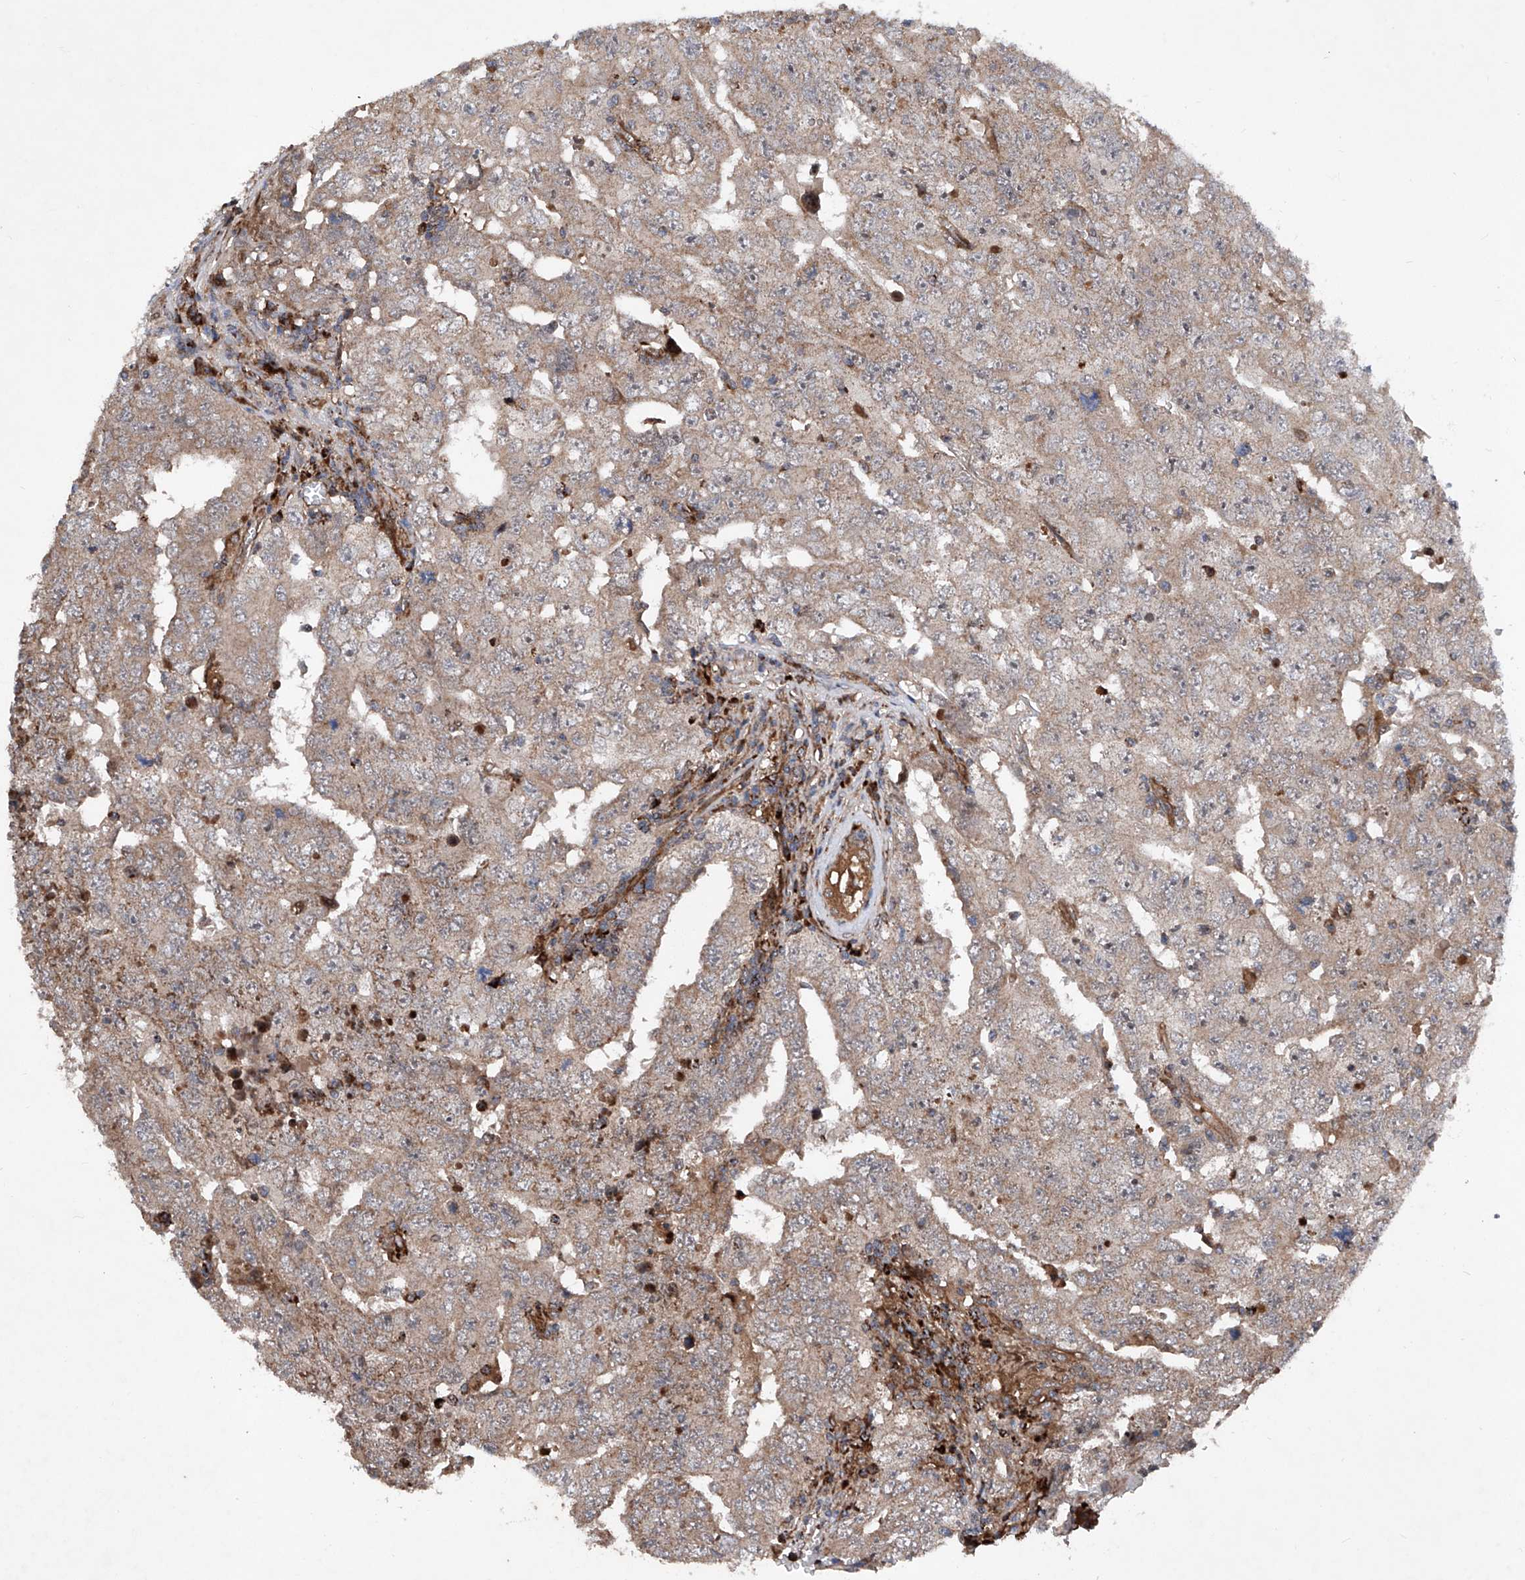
{"staining": {"intensity": "weak", "quantity": ">75%", "location": "cytoplasmic/membranous"}, "tissue": "testis cancer", "cell_type": "Tumor cells", "image_type": "cancer", "snomed": [{"axis": "morphology", "description": "Carcinoma, Embryonal, NOS"}, {"axis": "topography", "description": "Testis"}], "caption": "Testis embryonal carcinoma tissue displays weak cytoplasmic/membranous expression in approximately >75% of tumor cells, visualized by immunohistochemistry.", "gene": "DAD1", "patient": {"sex": "male", "age": 26}}